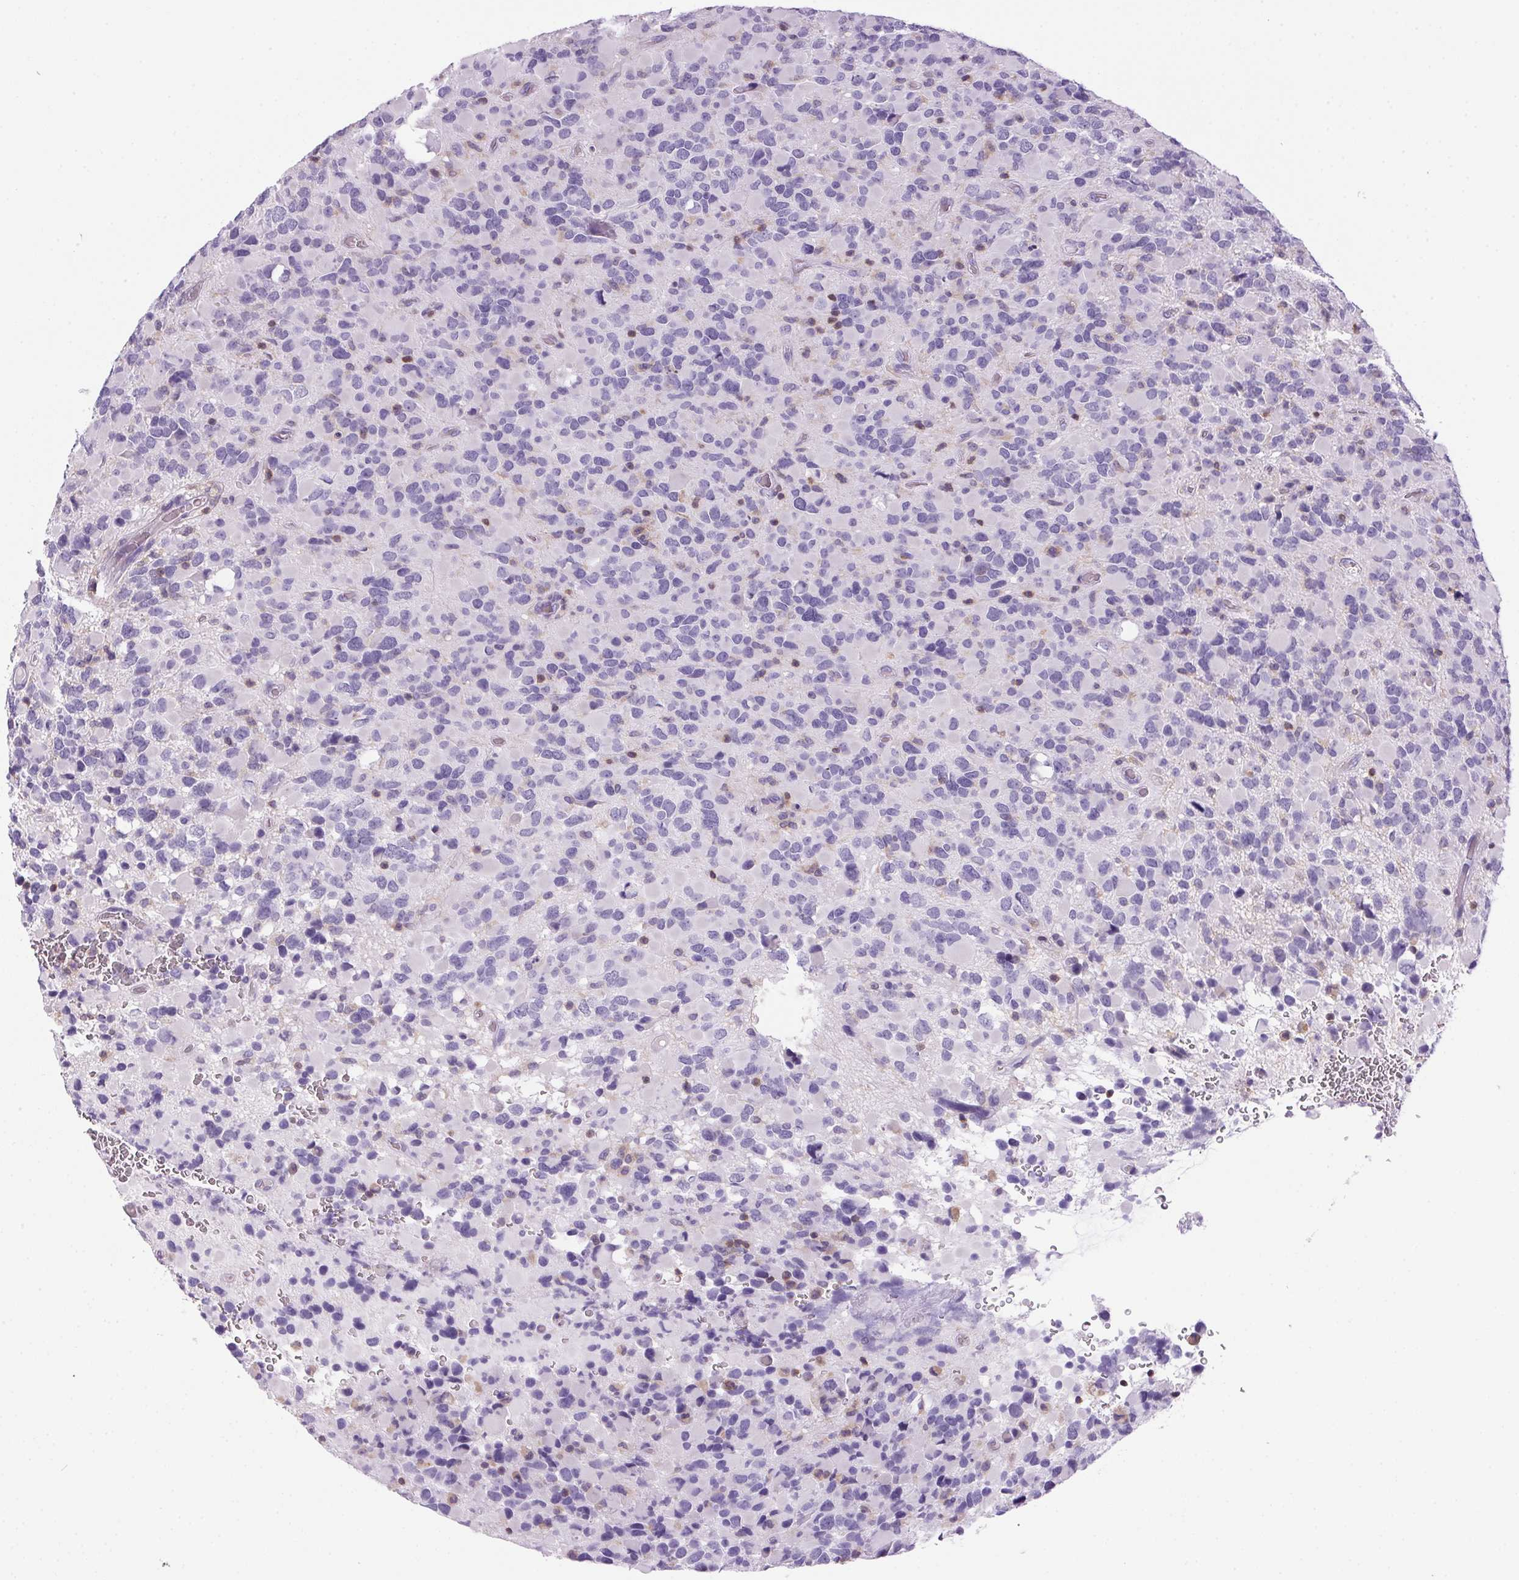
{"staining": {"intensity": "negative", "quantity": "none", "location": "none"}, "tissue": "glioma", "cell_type": "Tumor cells", "image_type": "cancer", "snomed": [{"axis": "morphology", "description": "Glioma, malignant, High grade"}, {"axis": "topography", "description": "Brain"}], "caption": "Tumor cells show no significant protein positivity in glioma.", "gene": "S100A2", "patient": {"sex": "female", "age": 40}}